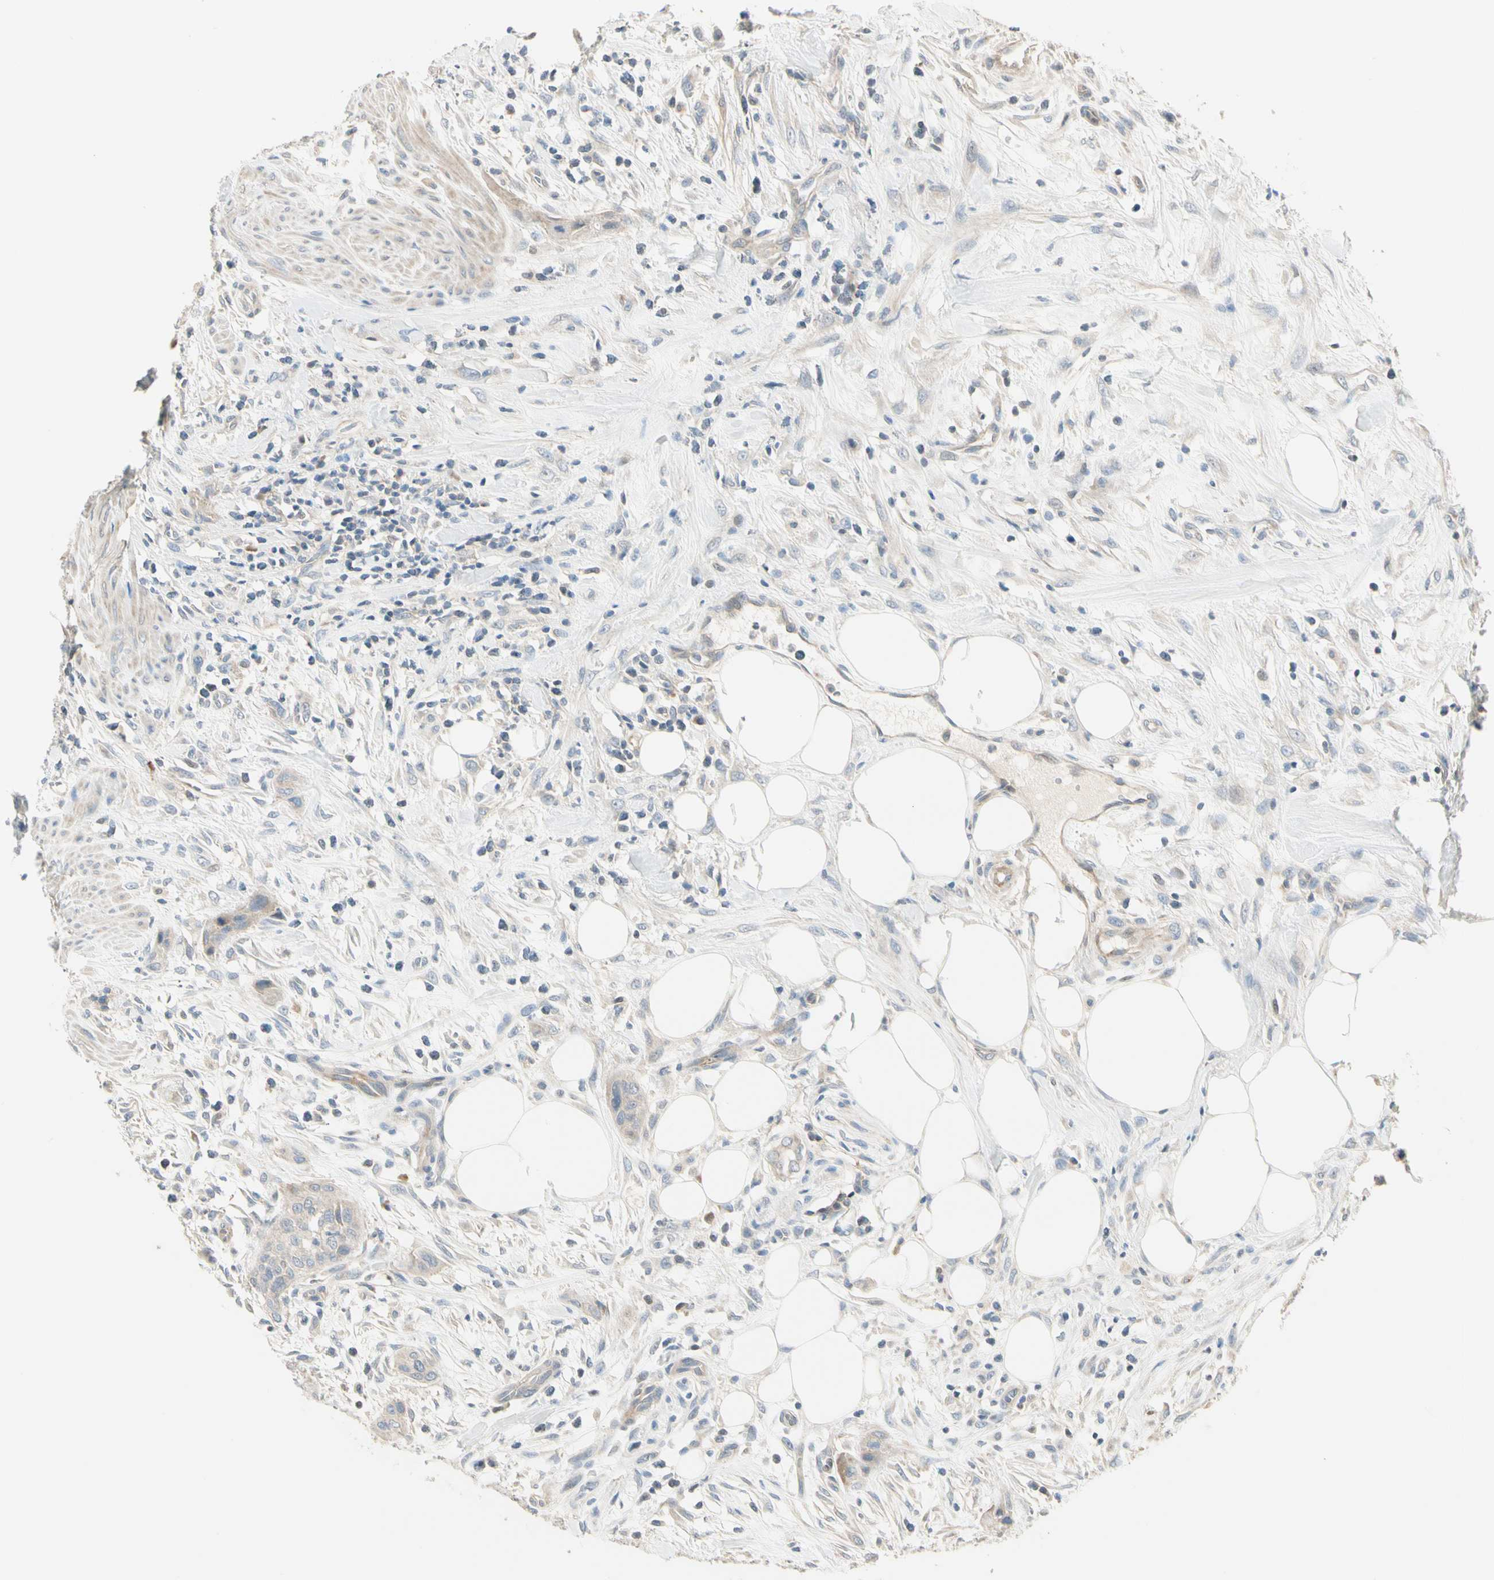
{"staining": {"intensity": "weak", "quantity": "25%-75%", "location": "cytoplasmic/membranous"}, "tissue": "urothelial cancer", "cell_type": "Tumor cells", "image_type": "cancer", "snomed": [{"axis": "morphology", "description": "Urothelial carcinoma, High grade"}, {"axis": "topography", "description": "Urinary bladder"}], "caption": "Immunohistochemical staining of human urothelial cancer exhibits low levels of weak cytoplasmic/membranous protein positivity in approximately 25%-75% of tumor cells.", "gene": "GPR153", "patient": {"sex": "male", "age": 35}}